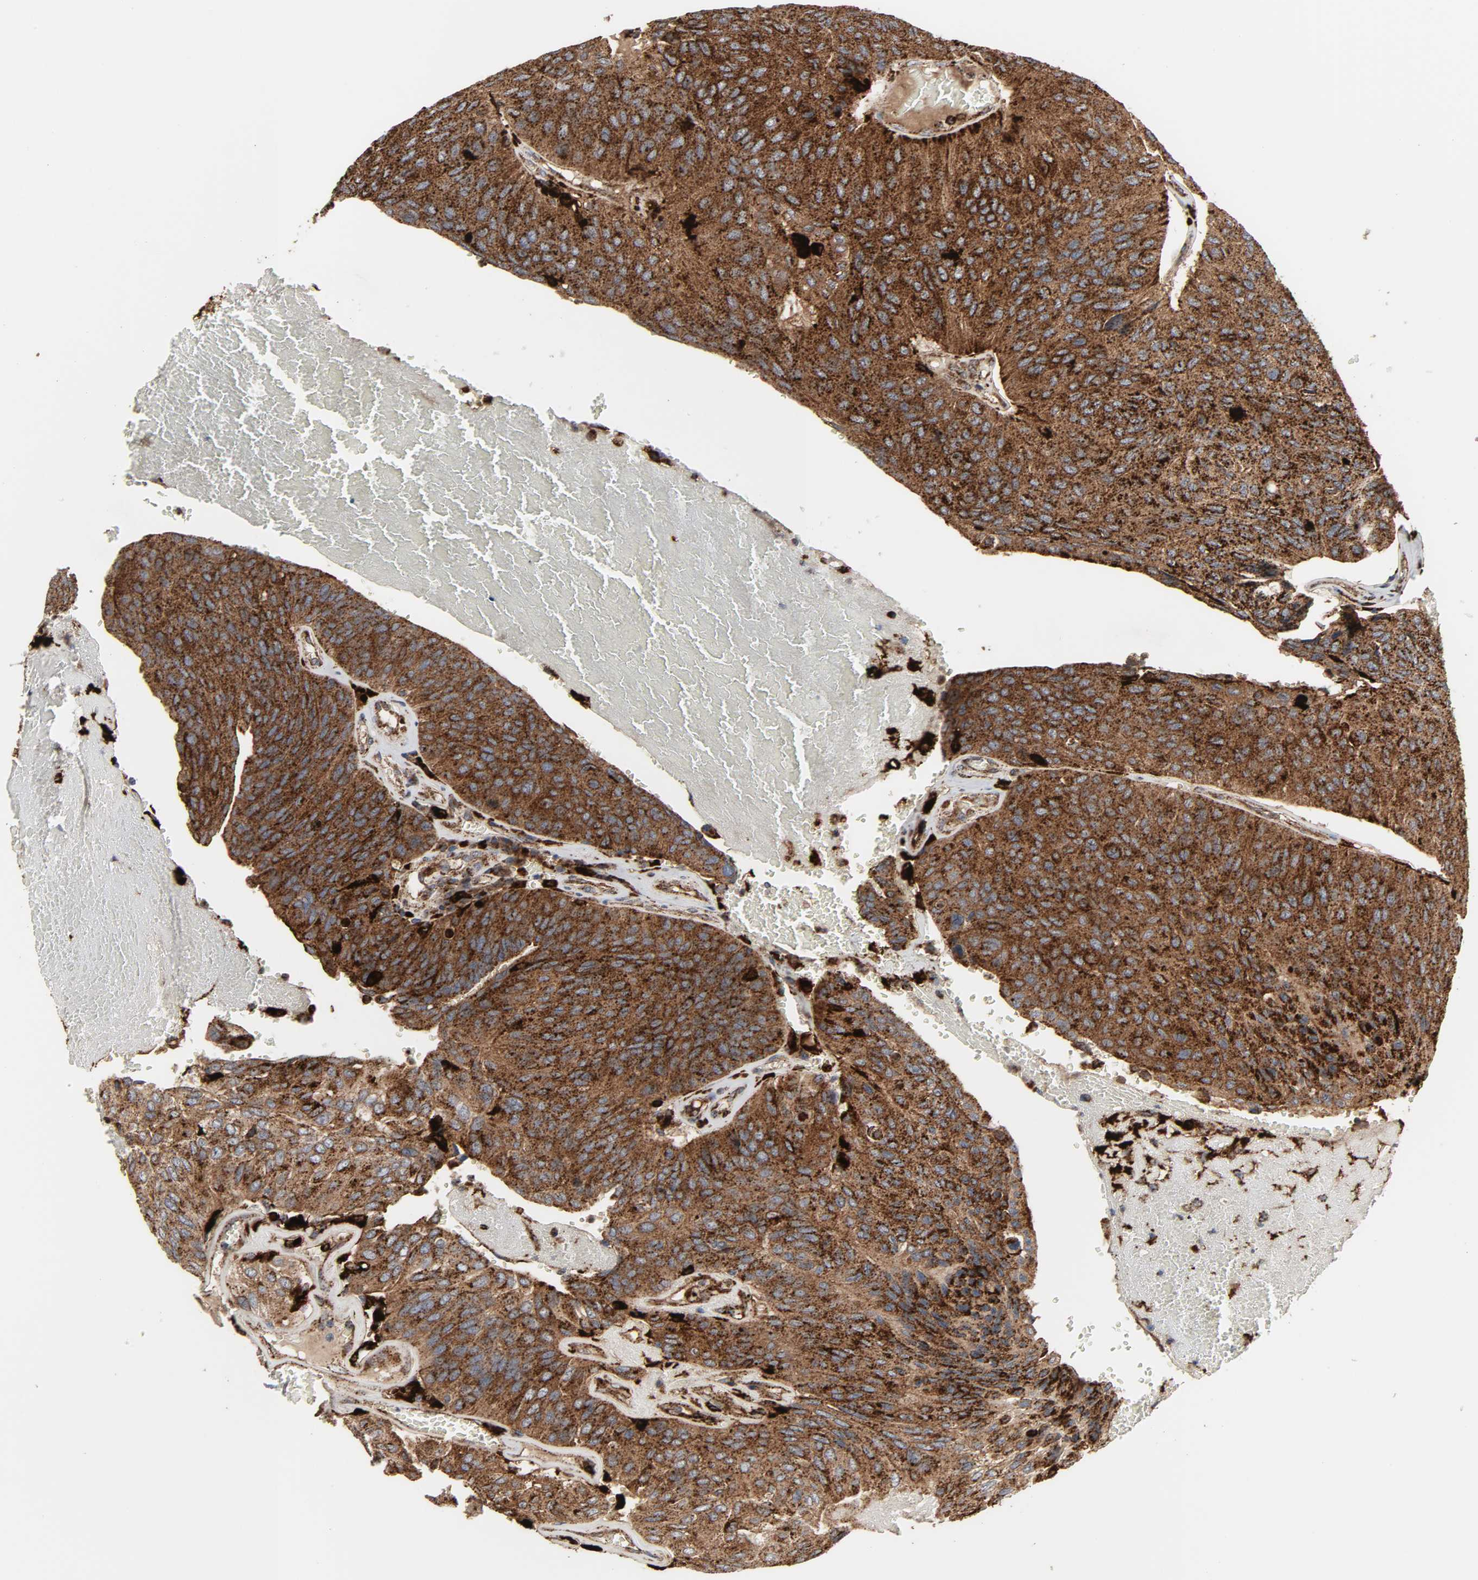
{"staining": {"intensity": "strong", "quantity": ">75%", "location": "cytoplasmic/membranous"}, "tissue": "urothelial cancer", "cell_type": "Tumor cells", "image_type": "cancer", "snomed": [{"axis": "morphology", "description": "Urothelial carcinoma, High grade"}, {"axis": "topography", "description": "Urinary bladder"}], "caption": "There is high levels of strong cytoplasmic/membranous positivity in tumor cells of urothelial cancer, as demonstrated by immunohistochemical staining (brown color).", "gene": "PSAP", "patient": {"sex": "male", "age": 66}}